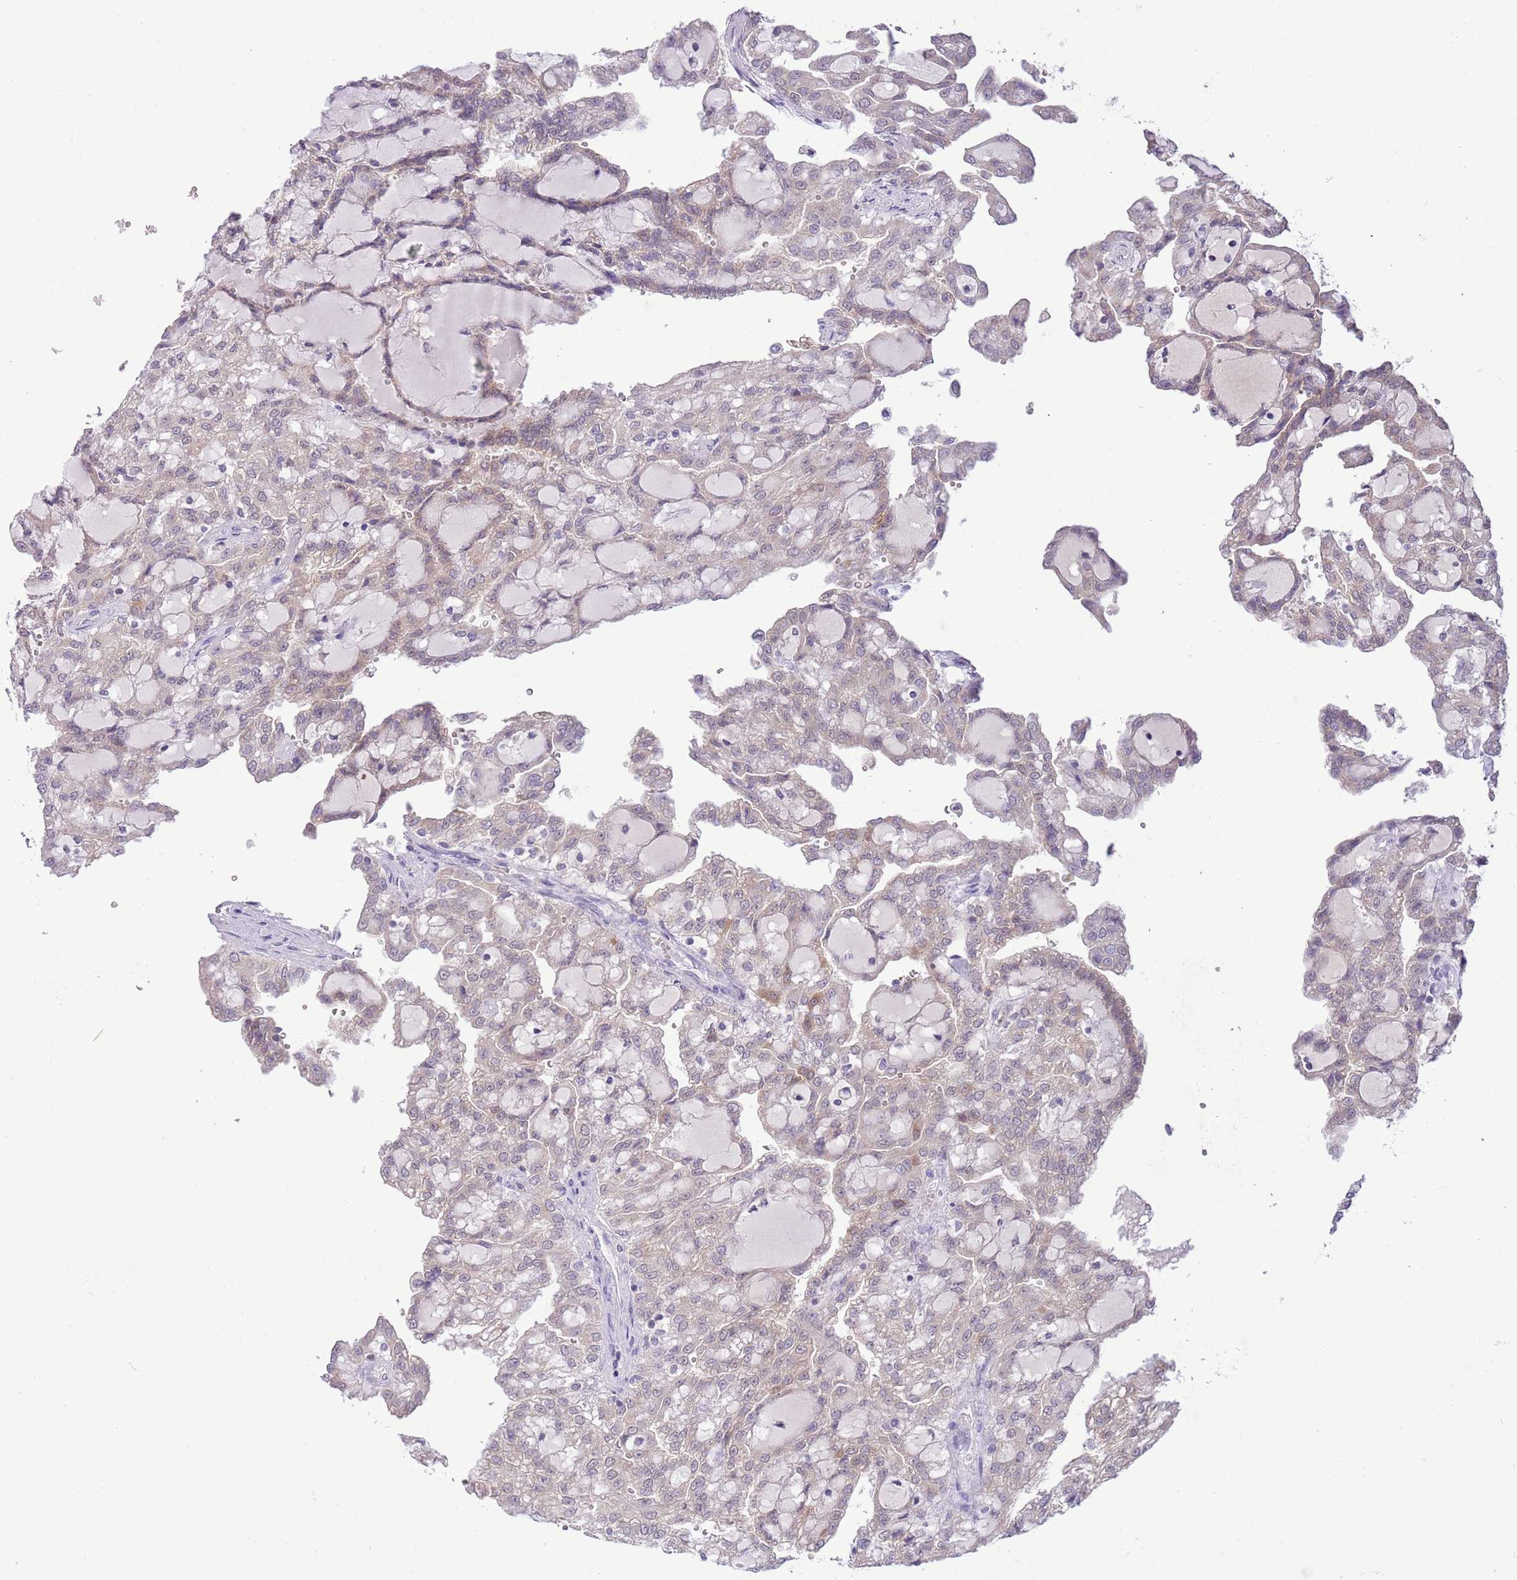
{"staining": {"intensity": "negative", "quantity": "none", "location": "none"}, "tissue": "renal cancer", "cell_type": "Tumor cells", "image_type": "cancer", "snomed": [{"axis": "morphology", "description": "Adenocarcinoma, NOS"}, {"axis": "topography", "description": "Kidney"}], "caption": "Immunohistochemical staining of renal adenocarcinoma reveals no significant staining in tumor cells.", "gene": "GALK2", "patient": {"sex": "male", "age": 63}}